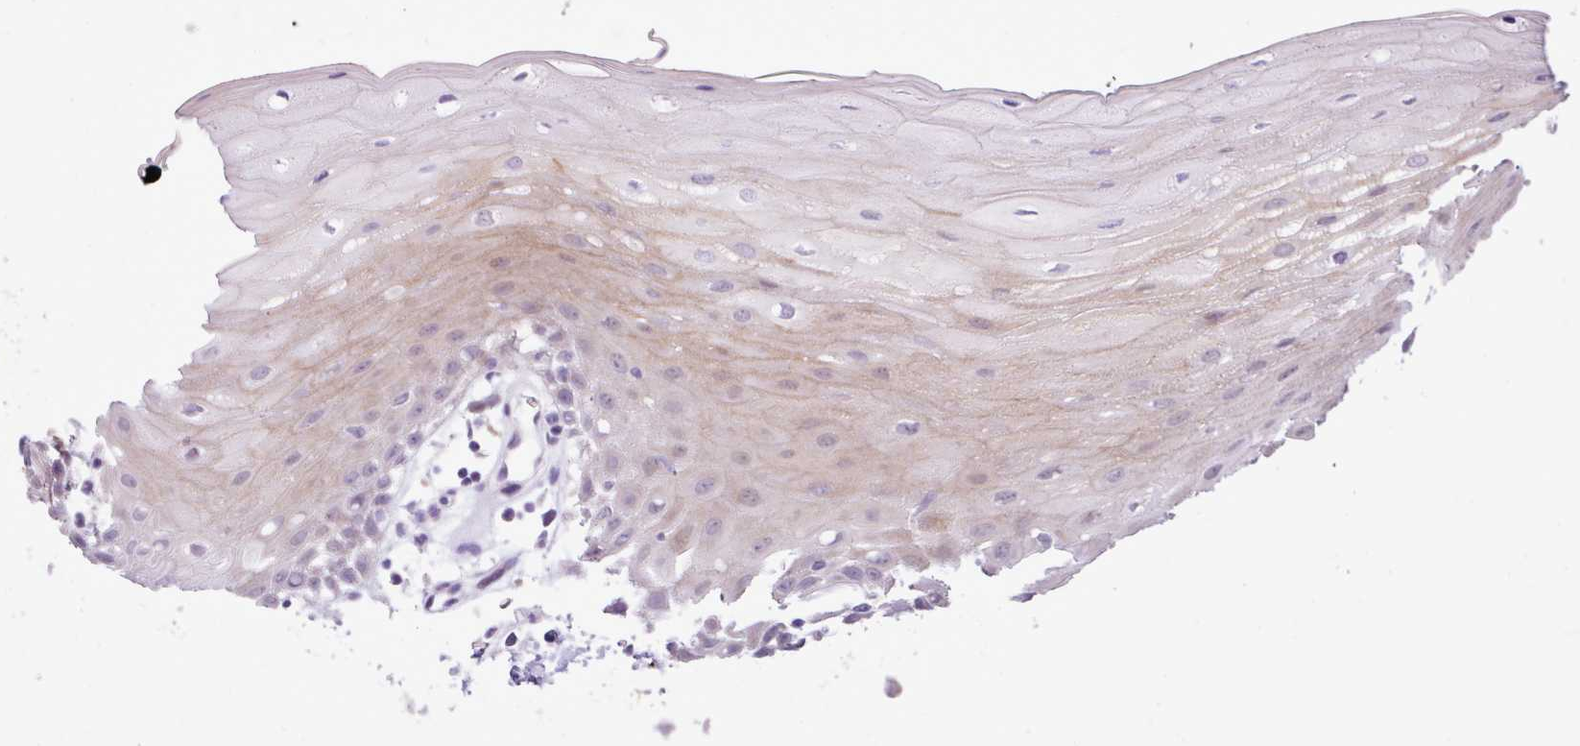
{"staining": {"intensity": "moderate", "quantity": "25%-75%", "location": "cytoplasmic/membranous,nuclear"}, "tissue": "oral mucosa", "cell_type": "Squamous epithelial cells", "image_type": "normal", "snomed": [{"axis": "morphology", "description": "Normal tissue, NOS"}, {"axis": "topography", "description": "Oral tissue"}, {"axis": "topography", "description": "Tounge, NOS"}], "caption": "Protein staining exhibits moderate cytoplasmic/membranous,nuclear expression in about 25%-75% of squamous epithelial cells in normal oral mucosa. The protein is stained brown, and the nuclei are stained in blue (DAB (3,3'-diaminobenzidine) IHC with brightfield microscopy, high magnification).", "gene": "YLPM1", "patient": {"sex": "female", "age": 59}}